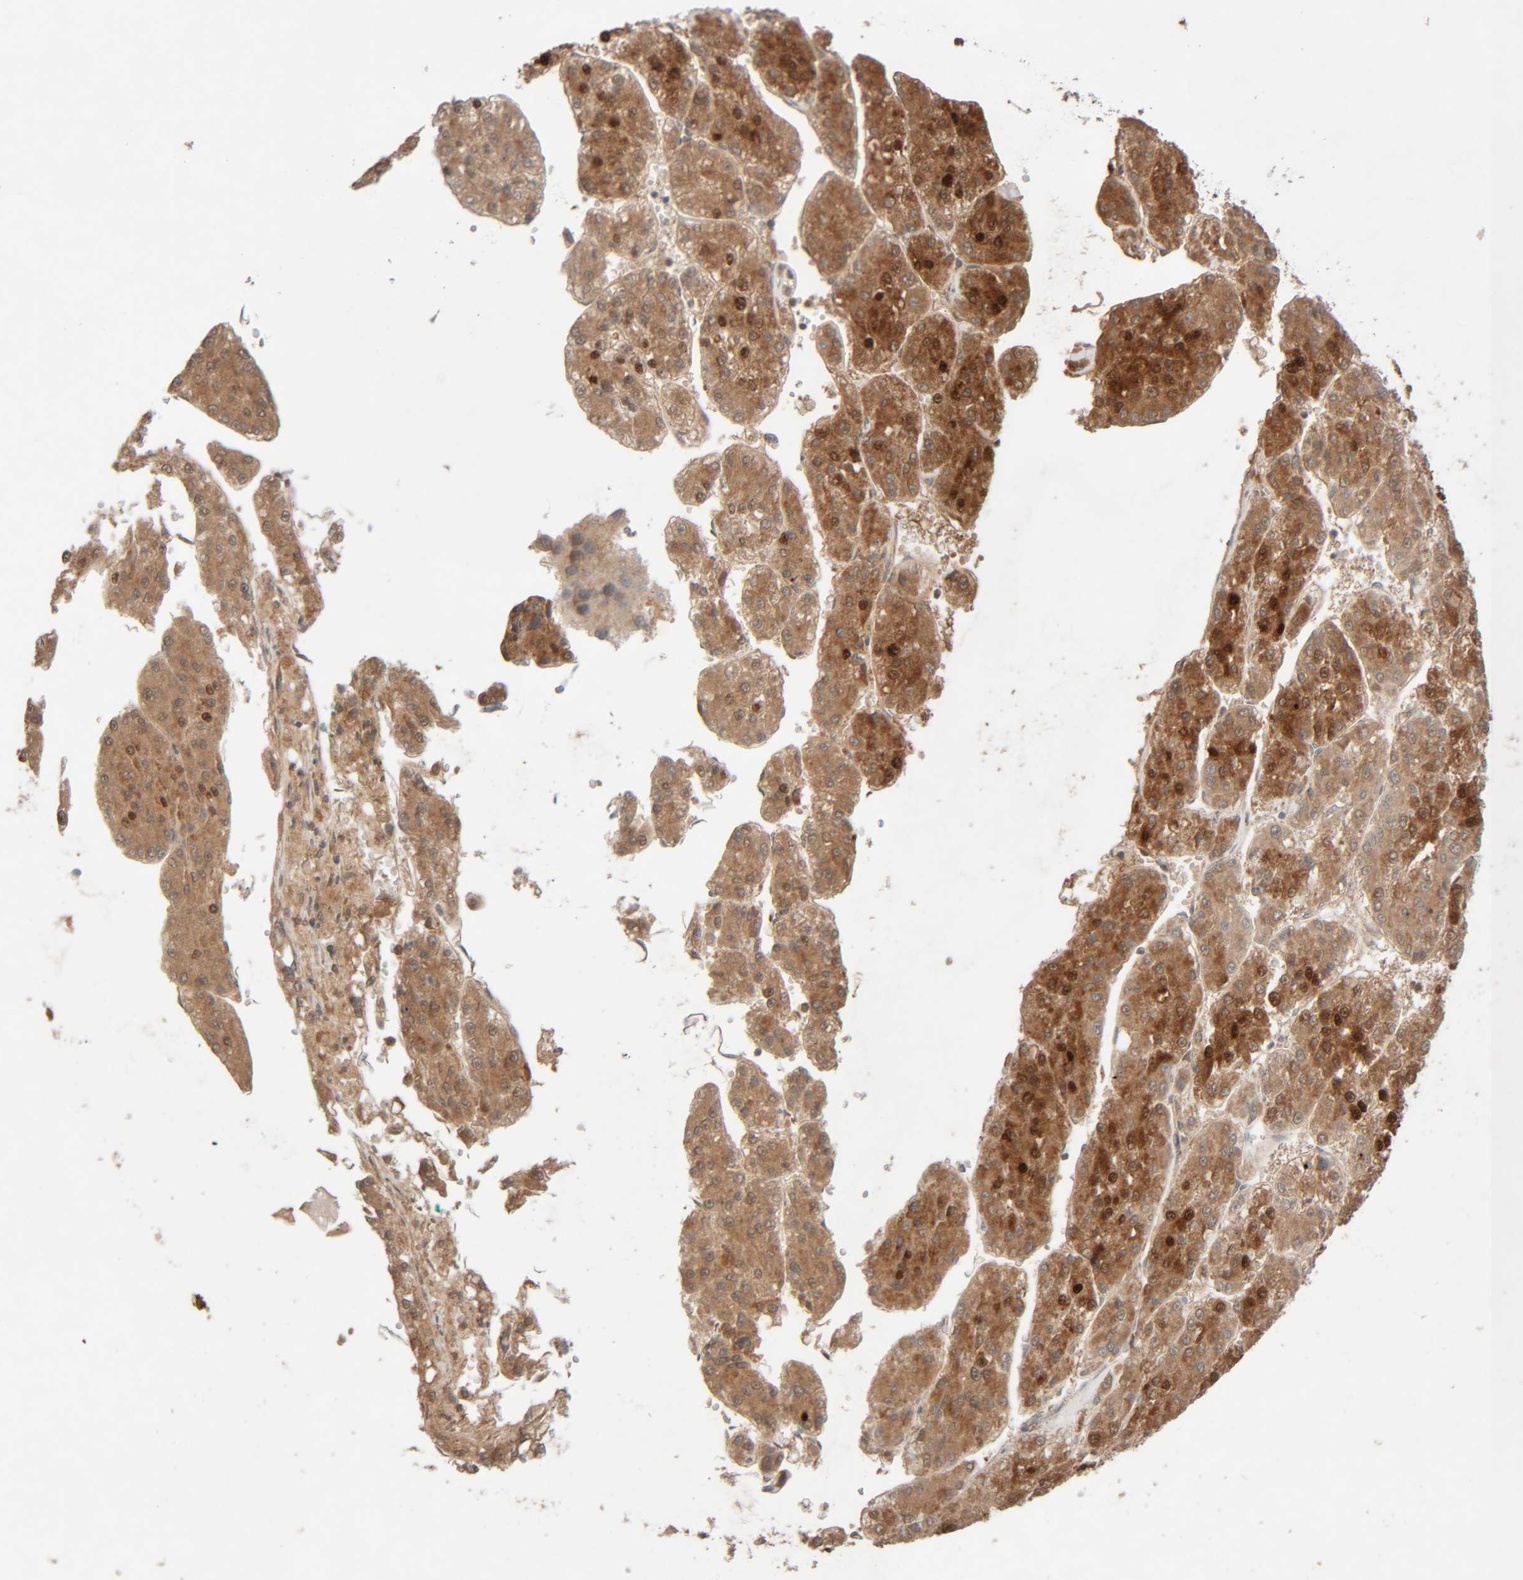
{"staining": {"intensity": "moderate", "quantity": ">75%", "location": "cytoplasmic/membranous,nuclear"}, "tissue": "liver cancer", "cell_type": "Tumor cells", "image_type": "cancer", "snomed": [{"axis": "morphology", "description": "Carcinoma, Hepatocellular, NOS"}, {"axis": "topography", "description": "Liver"}], "caption": "This micrograph shows immunohistochemistry staining of human liver cancer (hepatocellular carcinoma), with medium moderate cytoplasmic/membranous and nuclear expression in approximately >75% of tumor cells.", "gene": "RIDA", "patient": {"sex": "female", "age": 73}}